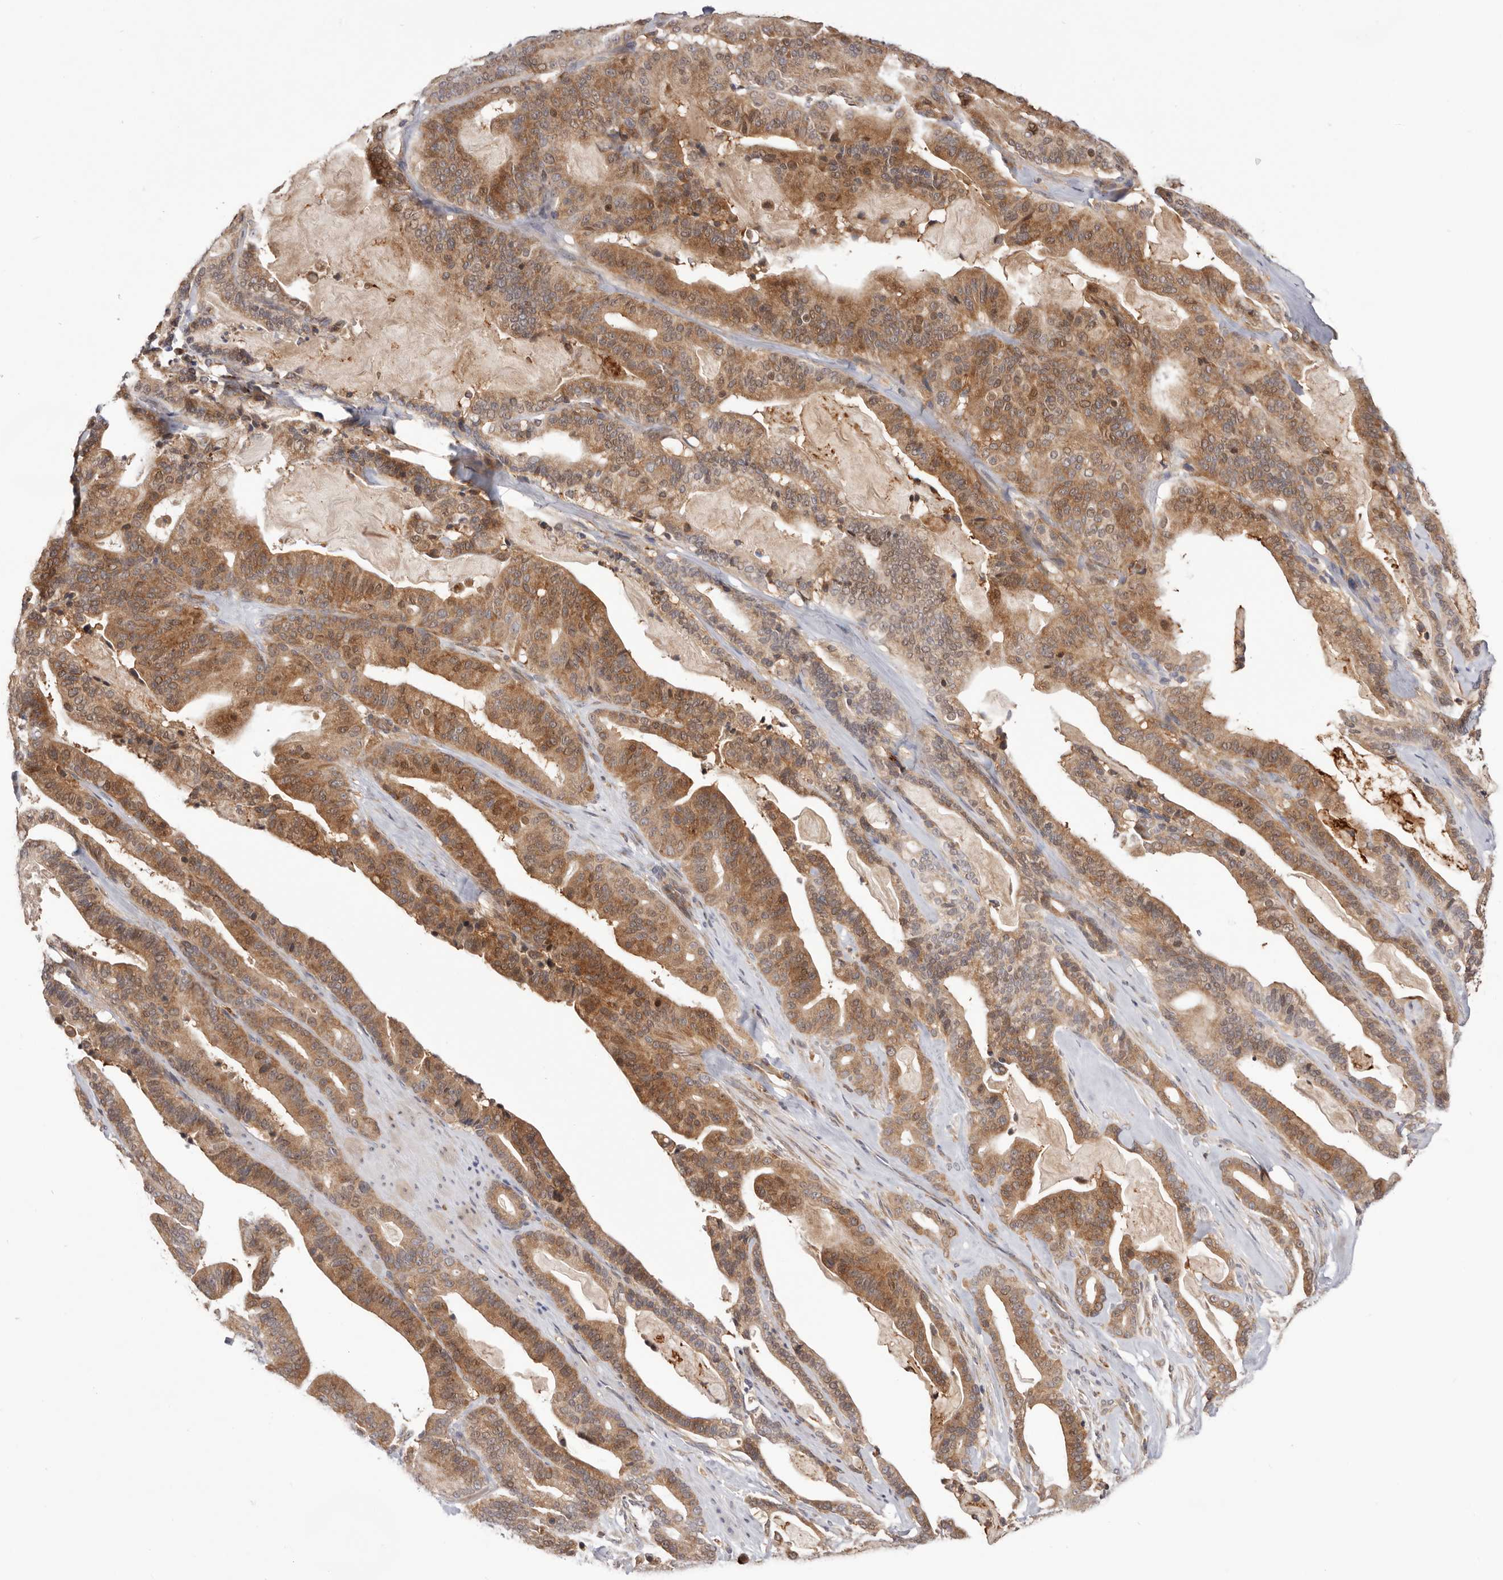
{"staining": {"intensity": "moderate", "quantity": ">75%", "location": "cytoplasmic/membranous"}, "tissue": "pancreatic cancer", "cell_type": "Tumor cells", "image_type": "cancer", "snomed": [{"axis": "morphology", "description": "Adenocarcinoma, NOS"}, {"axis": "topography", "description": "Pancreas"}], "caption": "Protein staining displays moderate cytoplasmic/membranous positivity in approximately >75% of tumor cells in adenocarcinoma (pancreatic). The protein of interest is shown in brown color, while the nuclei are stained blue.", "gene": "RNF213", "patient": {"sex": "male", "age": 63}}